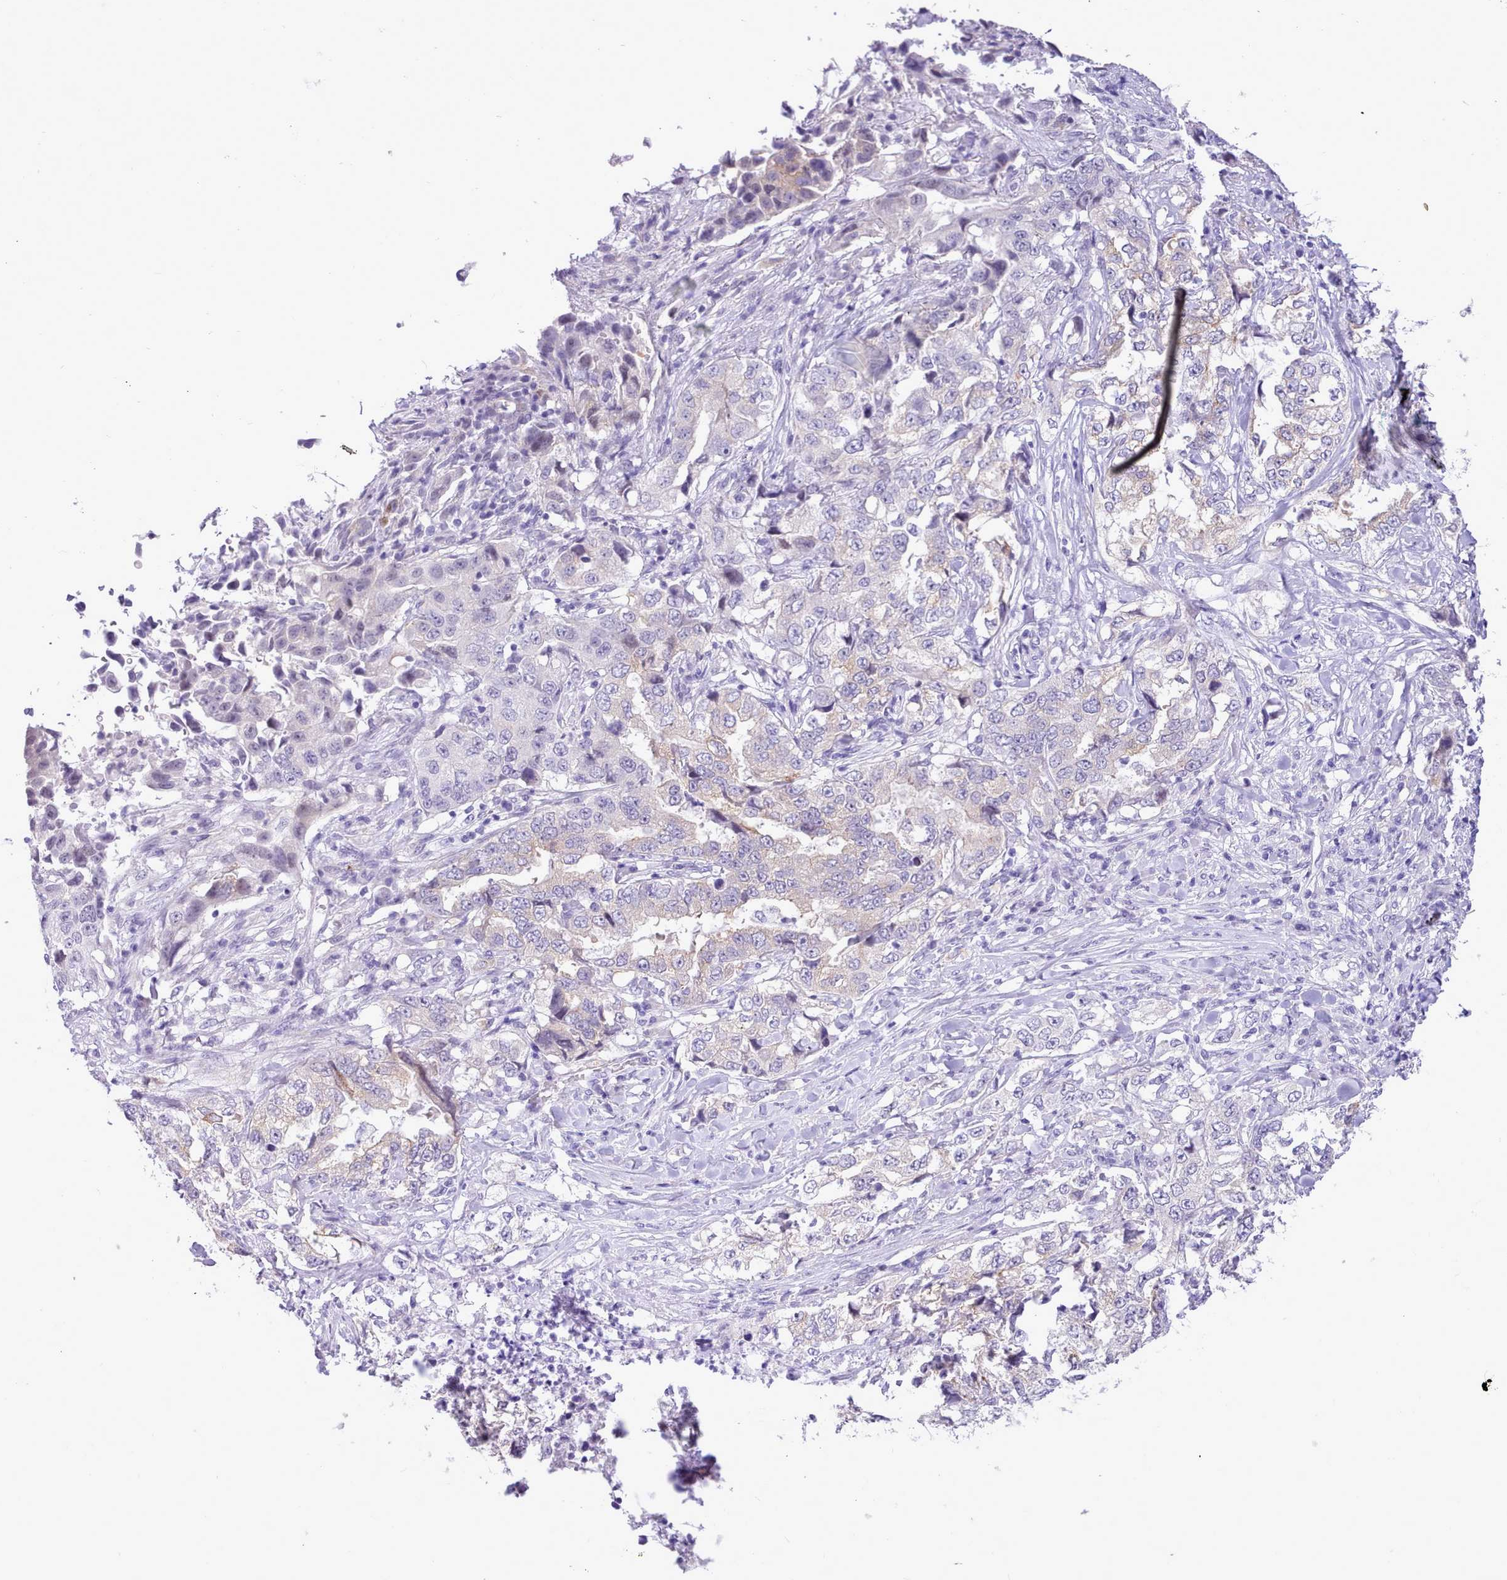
{"staining": {"intensity": "negative", "quantity": "none", "location": "none"}, "tissue": "lung cancer", "cell_type": "Tumor cells", "image_type": "cancer", "snomed": [{"axis": "morphology", "description": "Adenocarcinoma, NOS"}, {"axis": "topography", "description": "Lung"}], "caption": "Tumor cells are negative for protein expression in human lung cancer (adenocarcinoma).", "gene": "LRRC37A", "patient": {"sex": "female", "age": 51}}